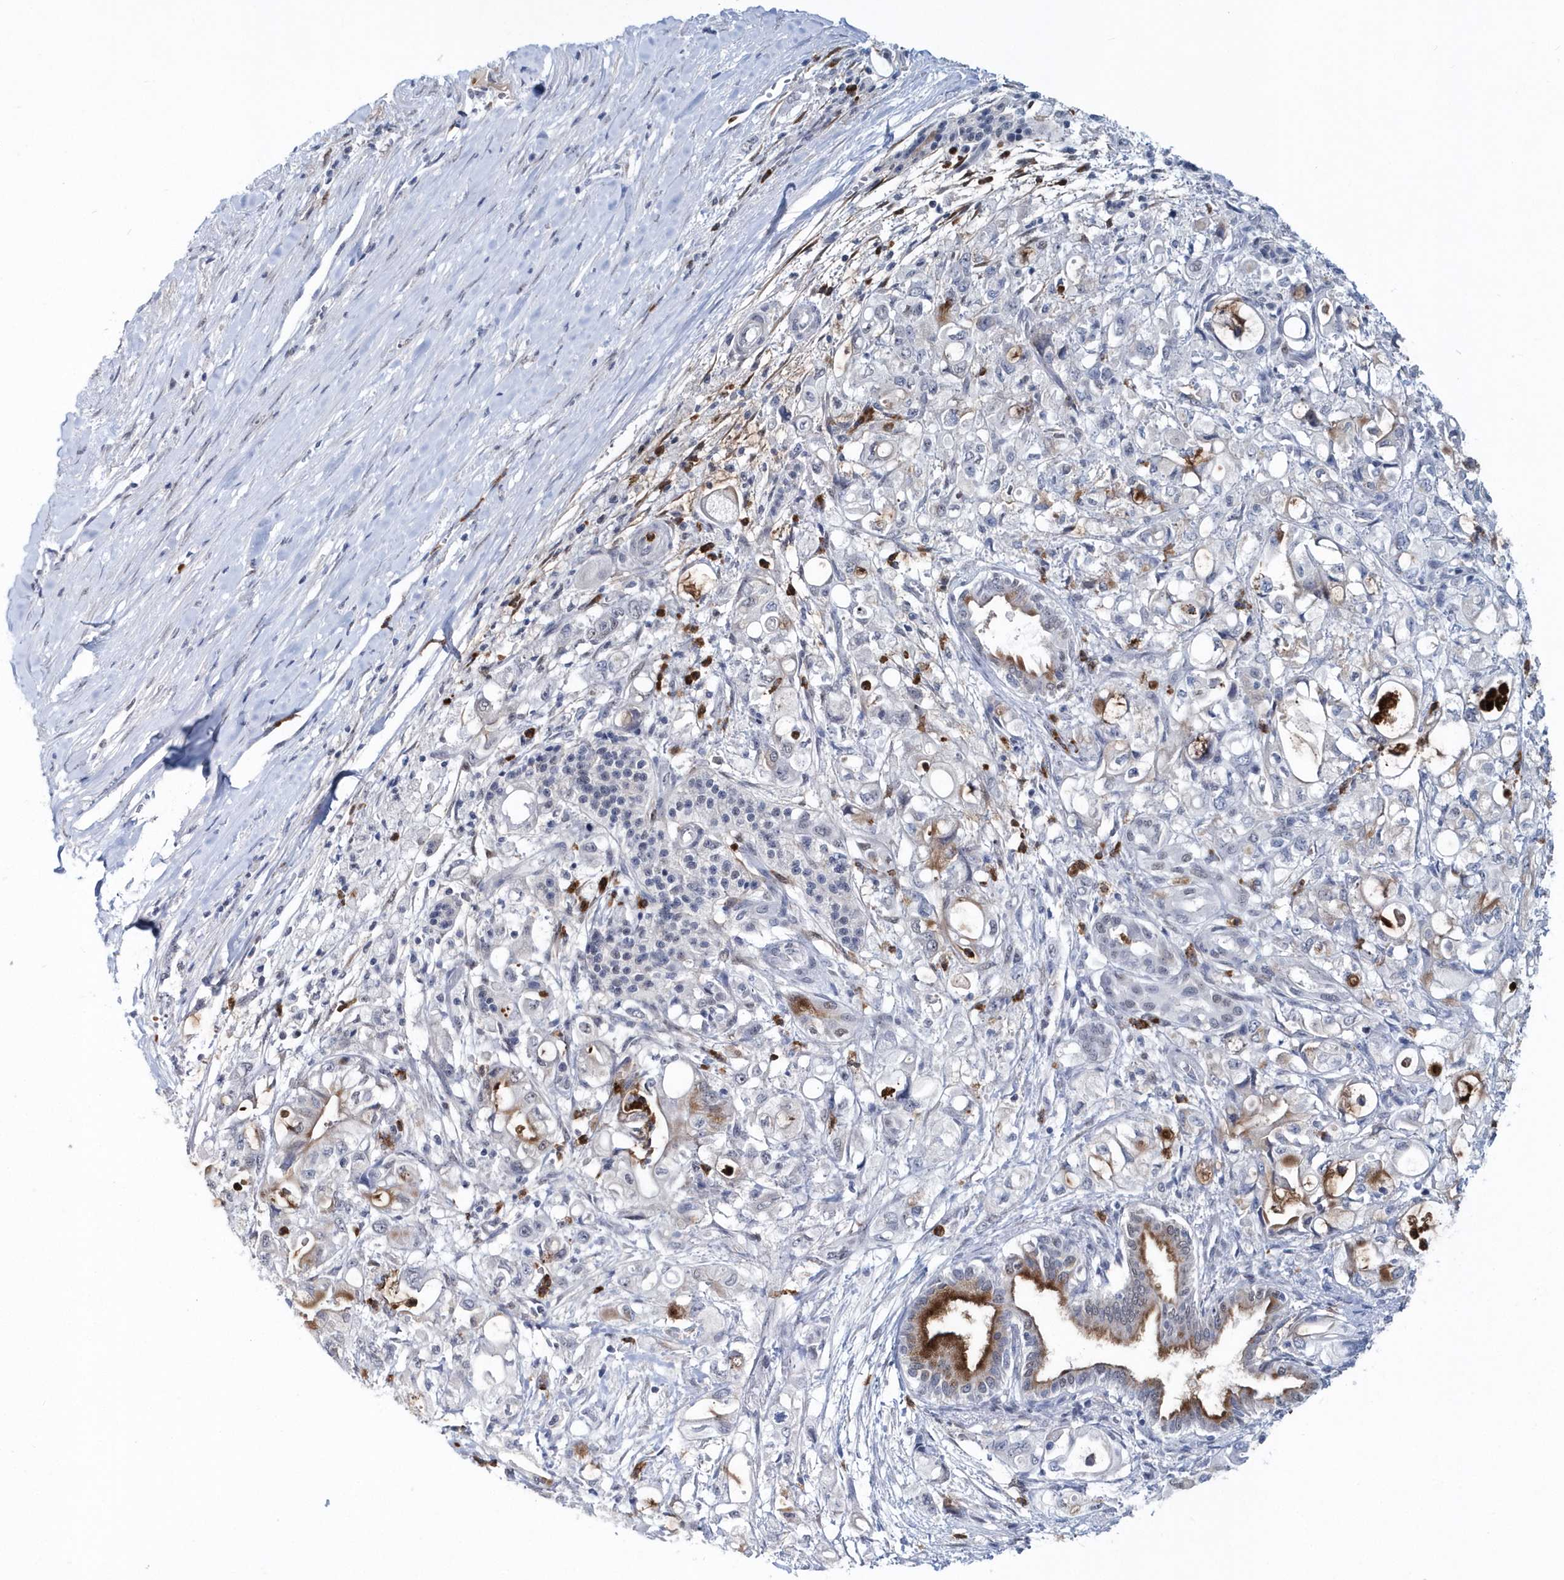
{"staining": {"intensity": "moderate", "quantity": "<25%", "location": "cytoplasmic/membranous"}, "tissue": "pancreatic cancer", "cell_type": "Tumor cells", "image_type": "cancer", "snomed": [{"axis": "morphology", "description": "Adenocarcinoma, NOS"}, {"axis": "topography", "description": "Pancreas"}], "caption": "Protein staining exhibits moderate cytoplasmic/membranous positivity in approximately <25% of tumor cells in pancreatic adenocarcinoma.", "gene": "ASCL4", "patient": {"sex": "male", "age": 79}}